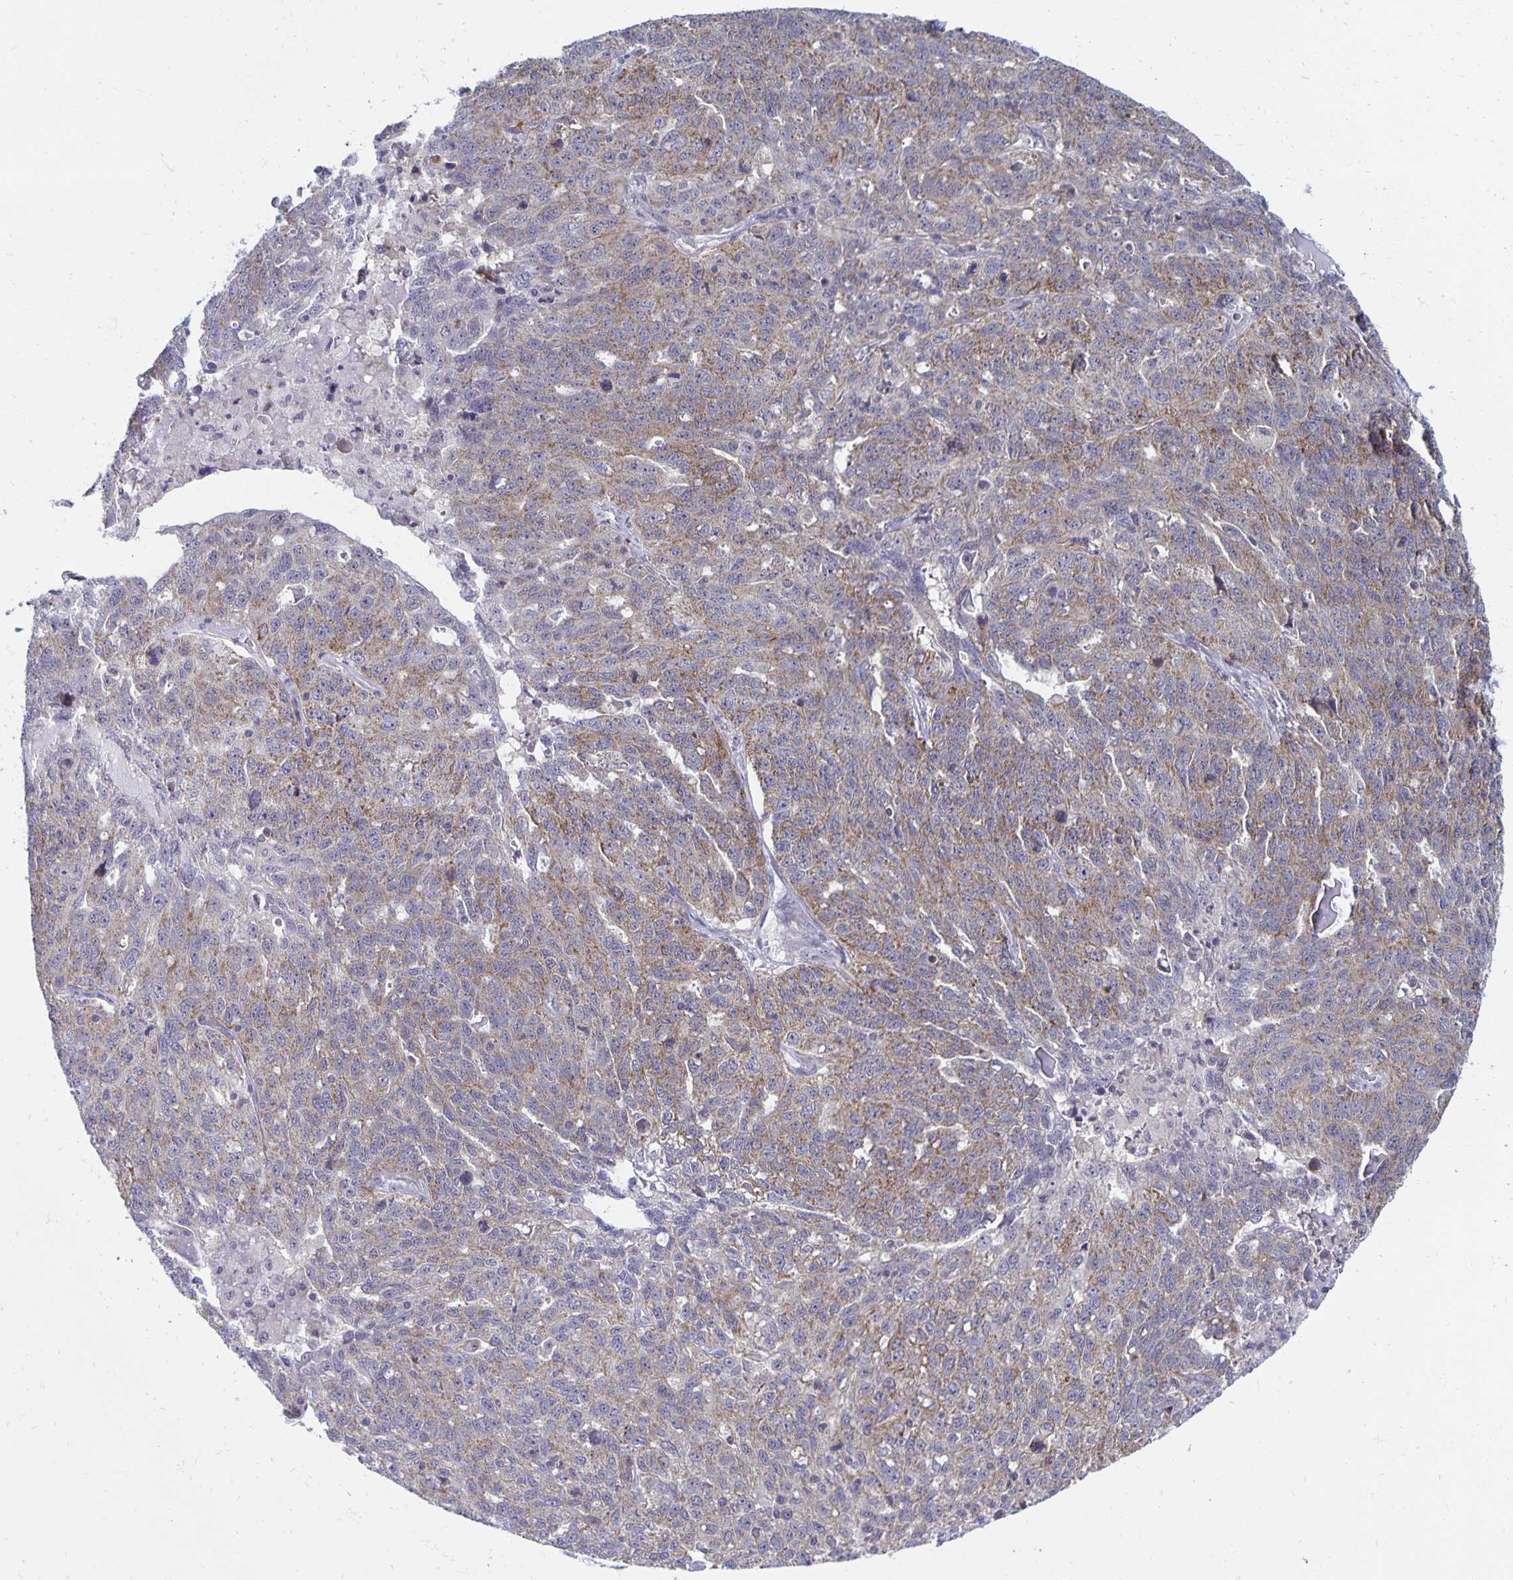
{"staining": {"intensity": "weak", "quantity": "25%-75%", "location": "cytoplasmic/membranous"}, "tissue": "ovarian cancer", "cell_type": "Tumor cells", "image_type": "cancer", "snomed": [{"axis": "morphology", "description": "Cystadenocarcinoma, serous, NOS"}, {"axis": "topography", "description": "Ovary"}], "caption": "Tumor cells reveal weak cytoplasmic/membranous positivity in about 25%-75% of cells in serous cystadenocarcinoma (ovarian).", "gene": "EXOC6B", "patient": {"sex": "female", "age": 71}}